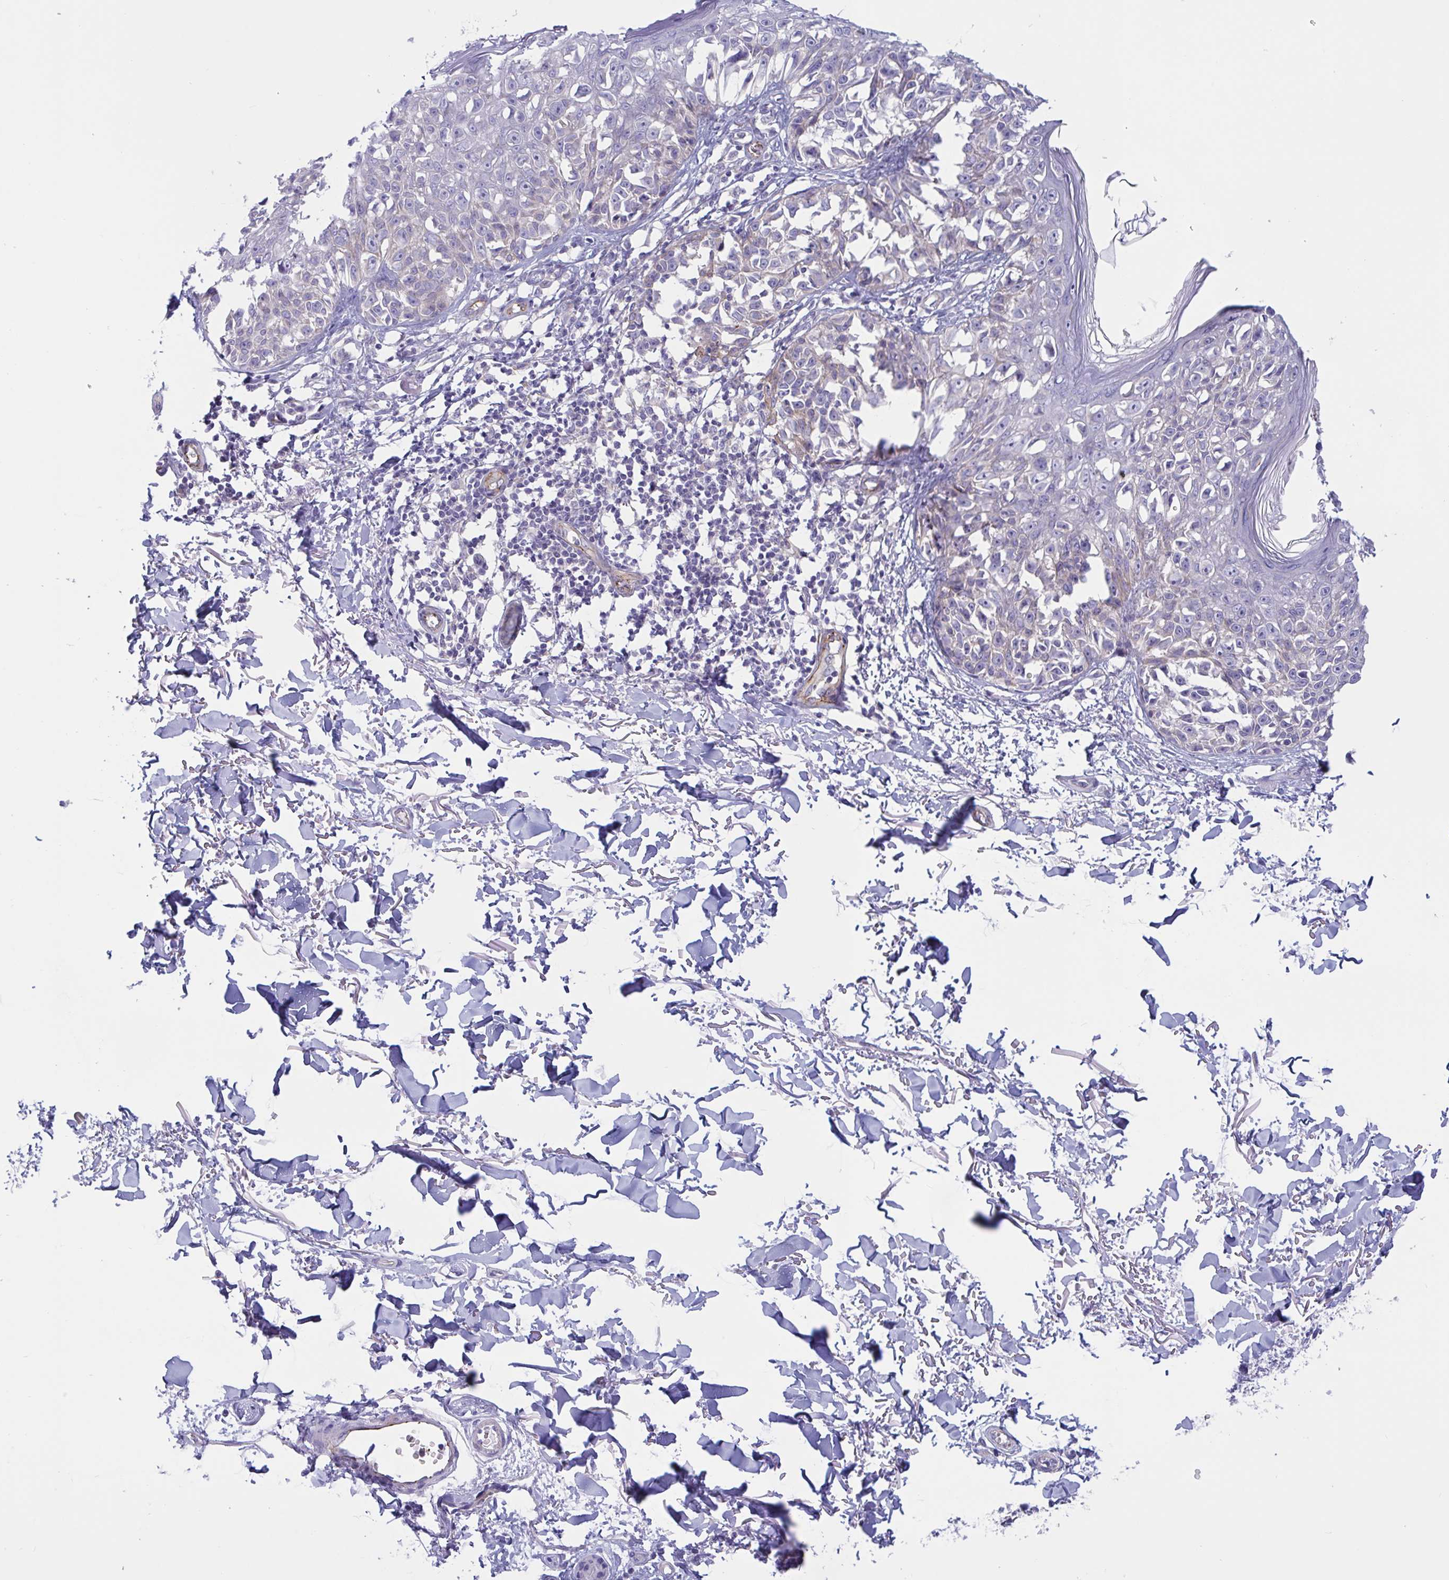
{"staining": {"intensity": "negative", "quantity": "none", "location": "none"}, "tissue": "melanoma", "cell_type": "Tumor cells", "image_type": "cancer", "snomed": [{"axis": "morphology", "description": "Malignant melanoma, NOS"}, {"axis": "topography", "description": "Skin"}], "caption": "Immunohistochemistry (IHC) micrograph of neoplastic tissue: melanoma stained with DAB (3,3'-diaminobenzidine) demonstrates no significant protein staining in tumor cells.", "gene": "OXLD1", "patient": {"sex": "male", "age": 73}}